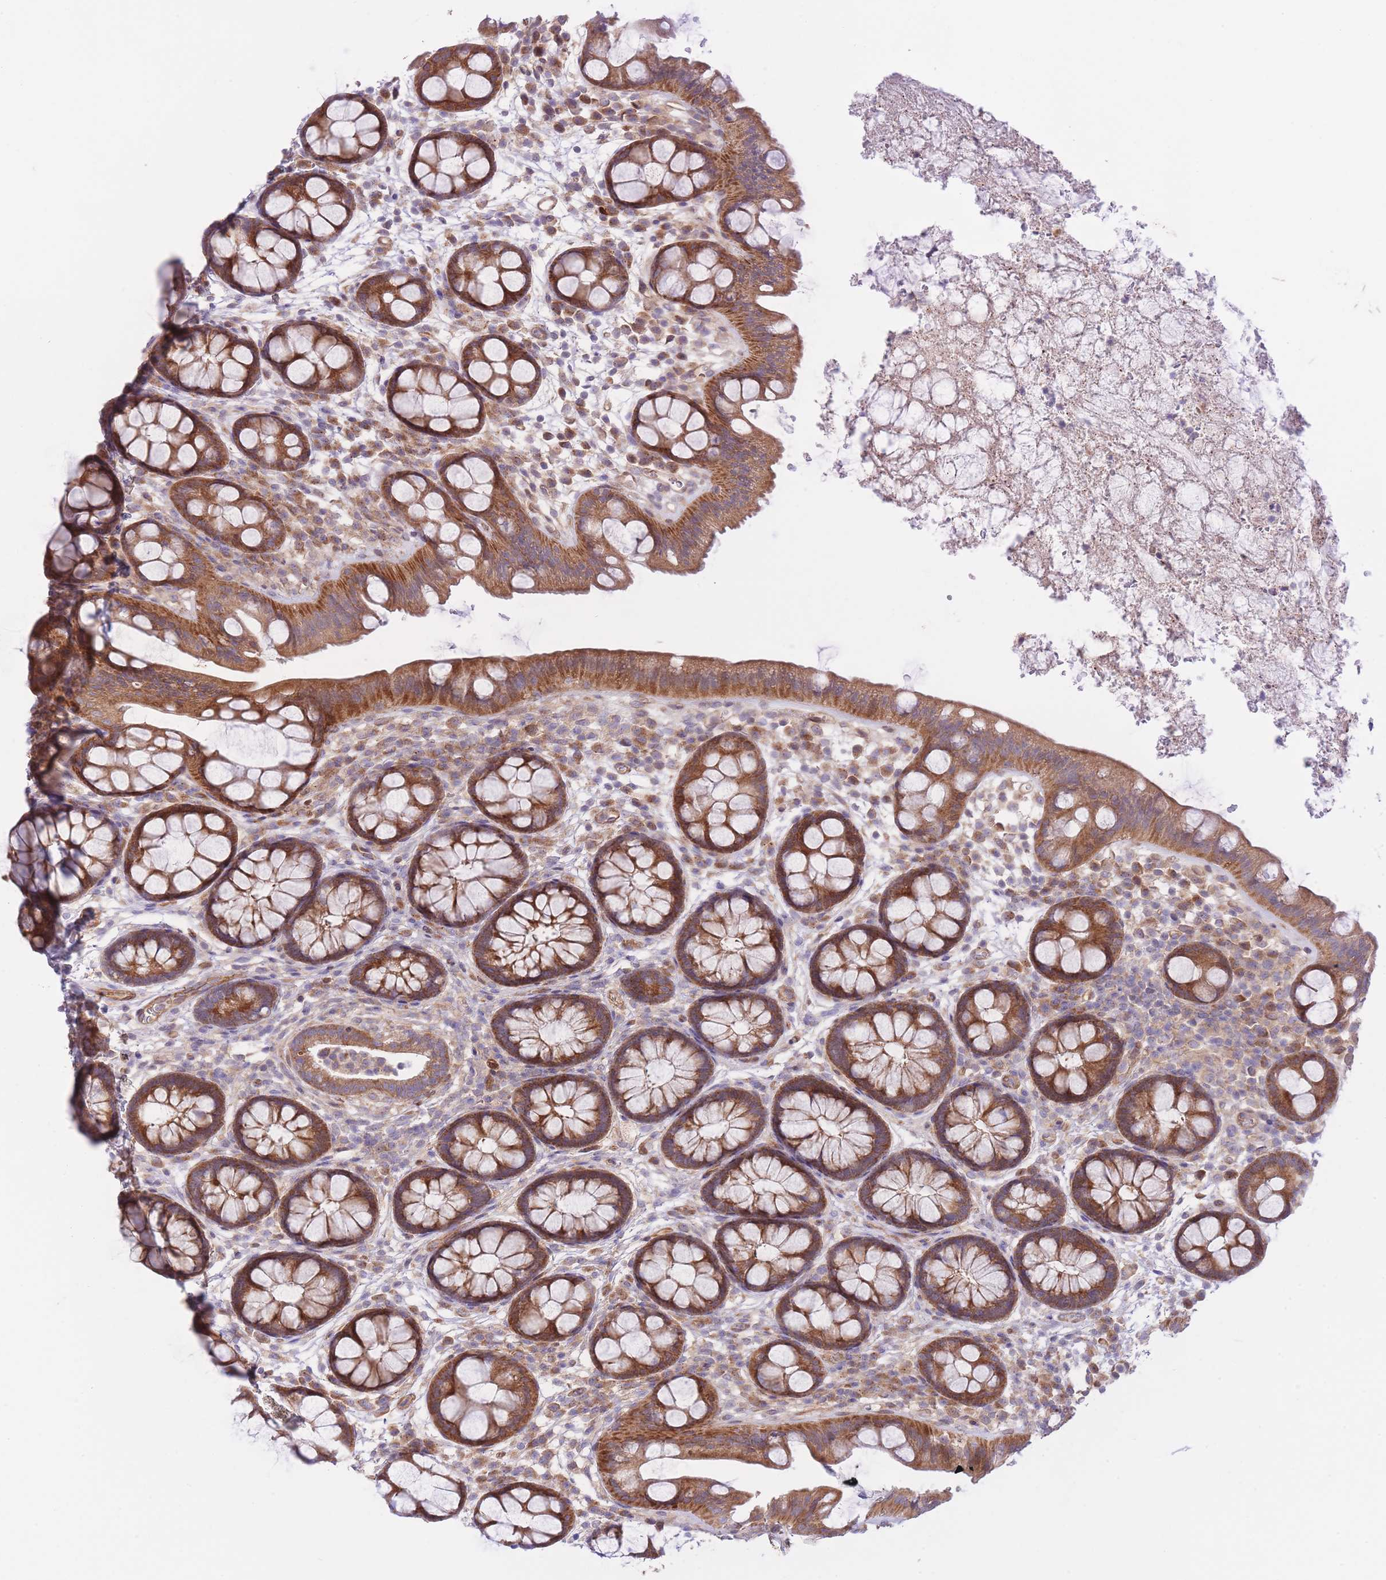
{"staining": {"intensity": "strong", "quantity": ">75%", "location": "cytoplasmic/membranous"}, "tissue": "rectum", "cell_type": "Glandular cells", "image_type": "normal", "snomed": [{"axis": "morphology", "description": "Normal tissue, NOS"}, {"axis": "topography", "description": "Rectum"}, {"axis": "topography", "description": "Peripheral nerve tissue"}], "caption": "Protein staining by immunohistochemistry shows strong cytoplasmic/membranous staining in approximately >75% of glandular cells in unremarkable rectum.", "gene": "CHAC1", "patient": {"sex": "female", "age": 69}}